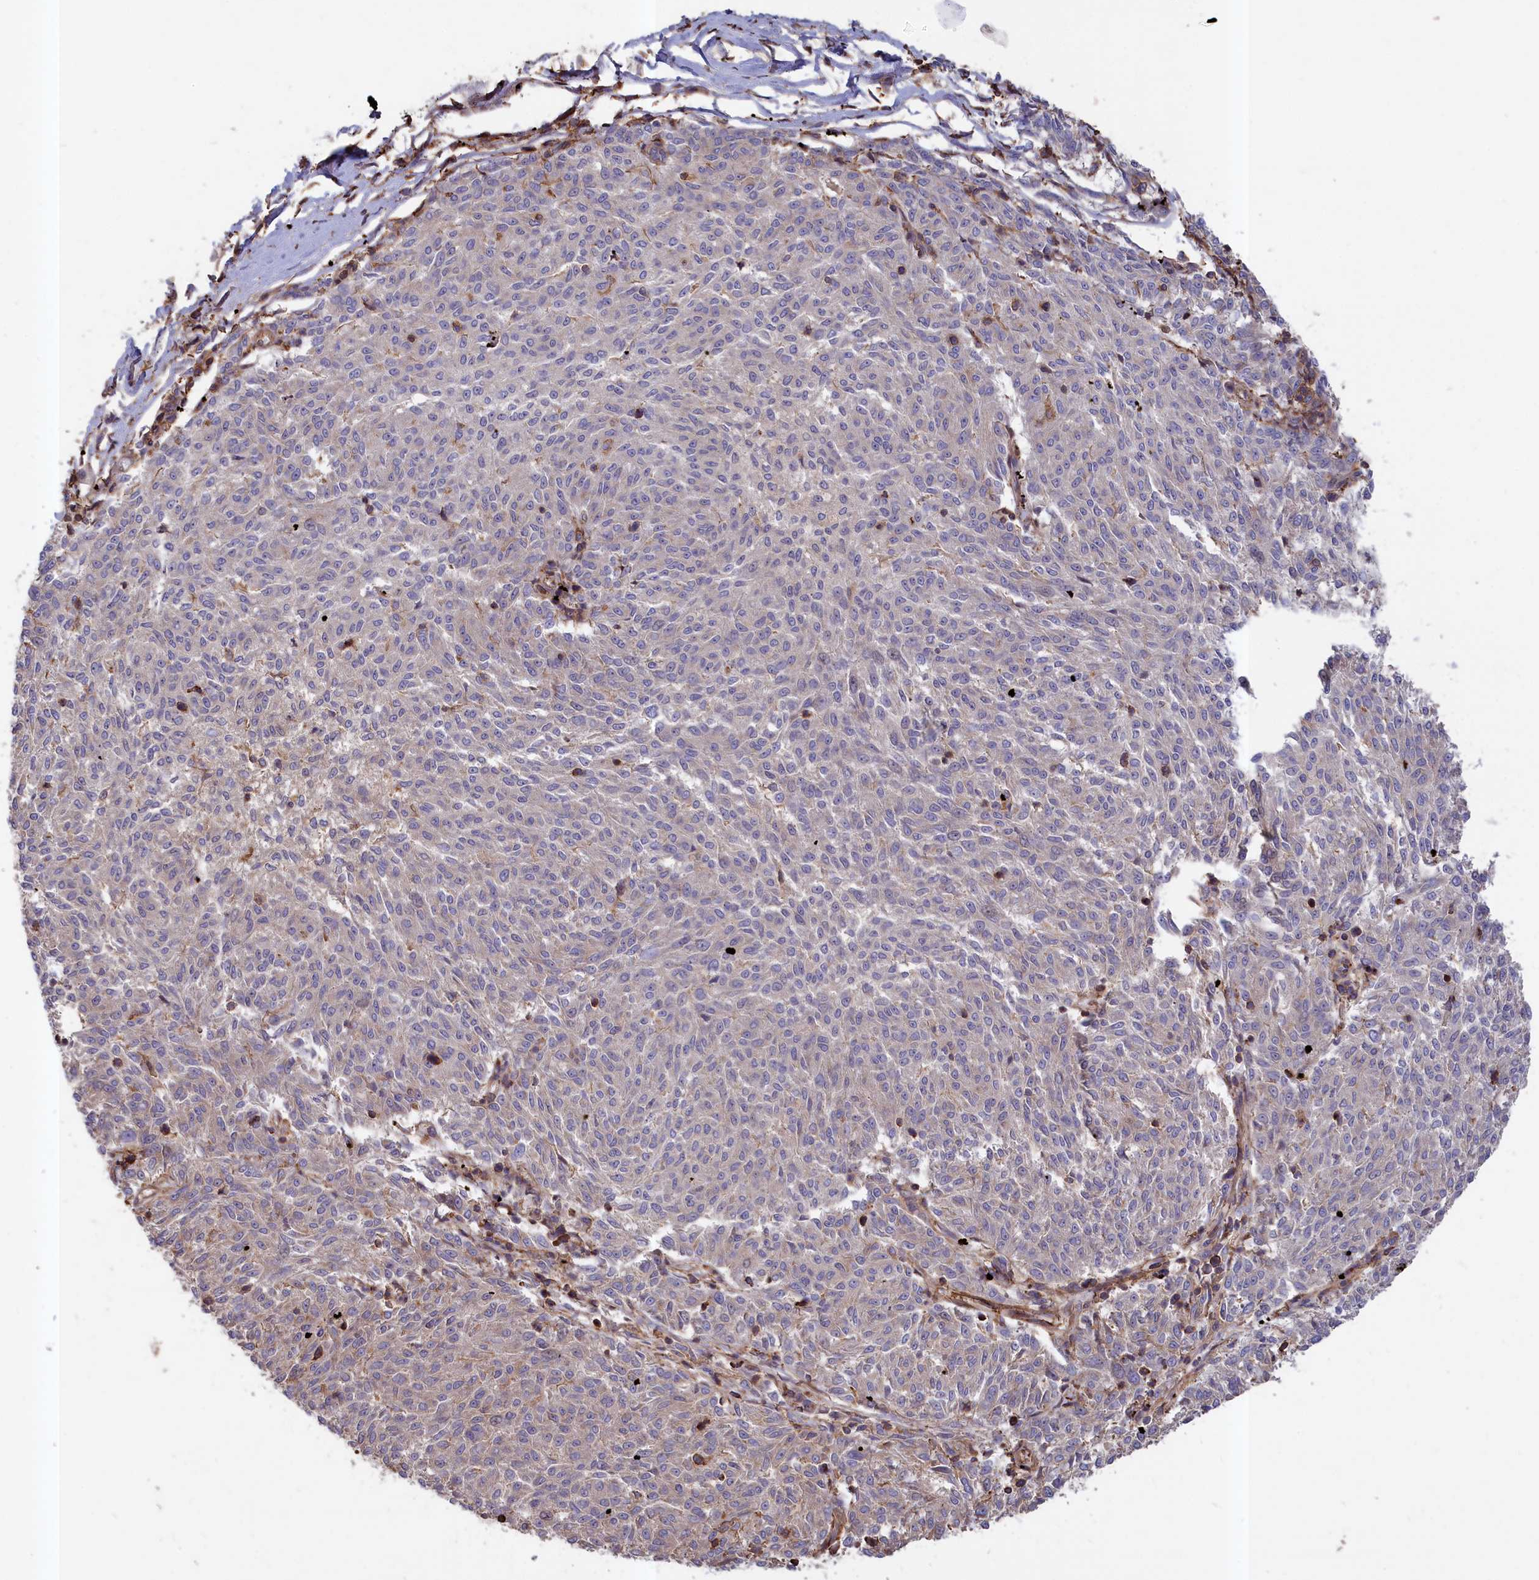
{"staining": {"intensity": "negative", "quantity": "none", "location": "none"}, "tissue": "melanoma", "cell_type": "Tumor cells", "image_type": "cancer", "snomed": [{"axis": "morphology", "description": "Malignant melanoma, NOS"}, {"axis": "topography", "description": "Skin"}], "caption": "This is a micrograph of immunohistochemistry (IHC) staining of malignant melanoma, which shows no staining in tumor cells.", "gene": "ANKRD27", "patient": {"sex": "female", "age": 72}}